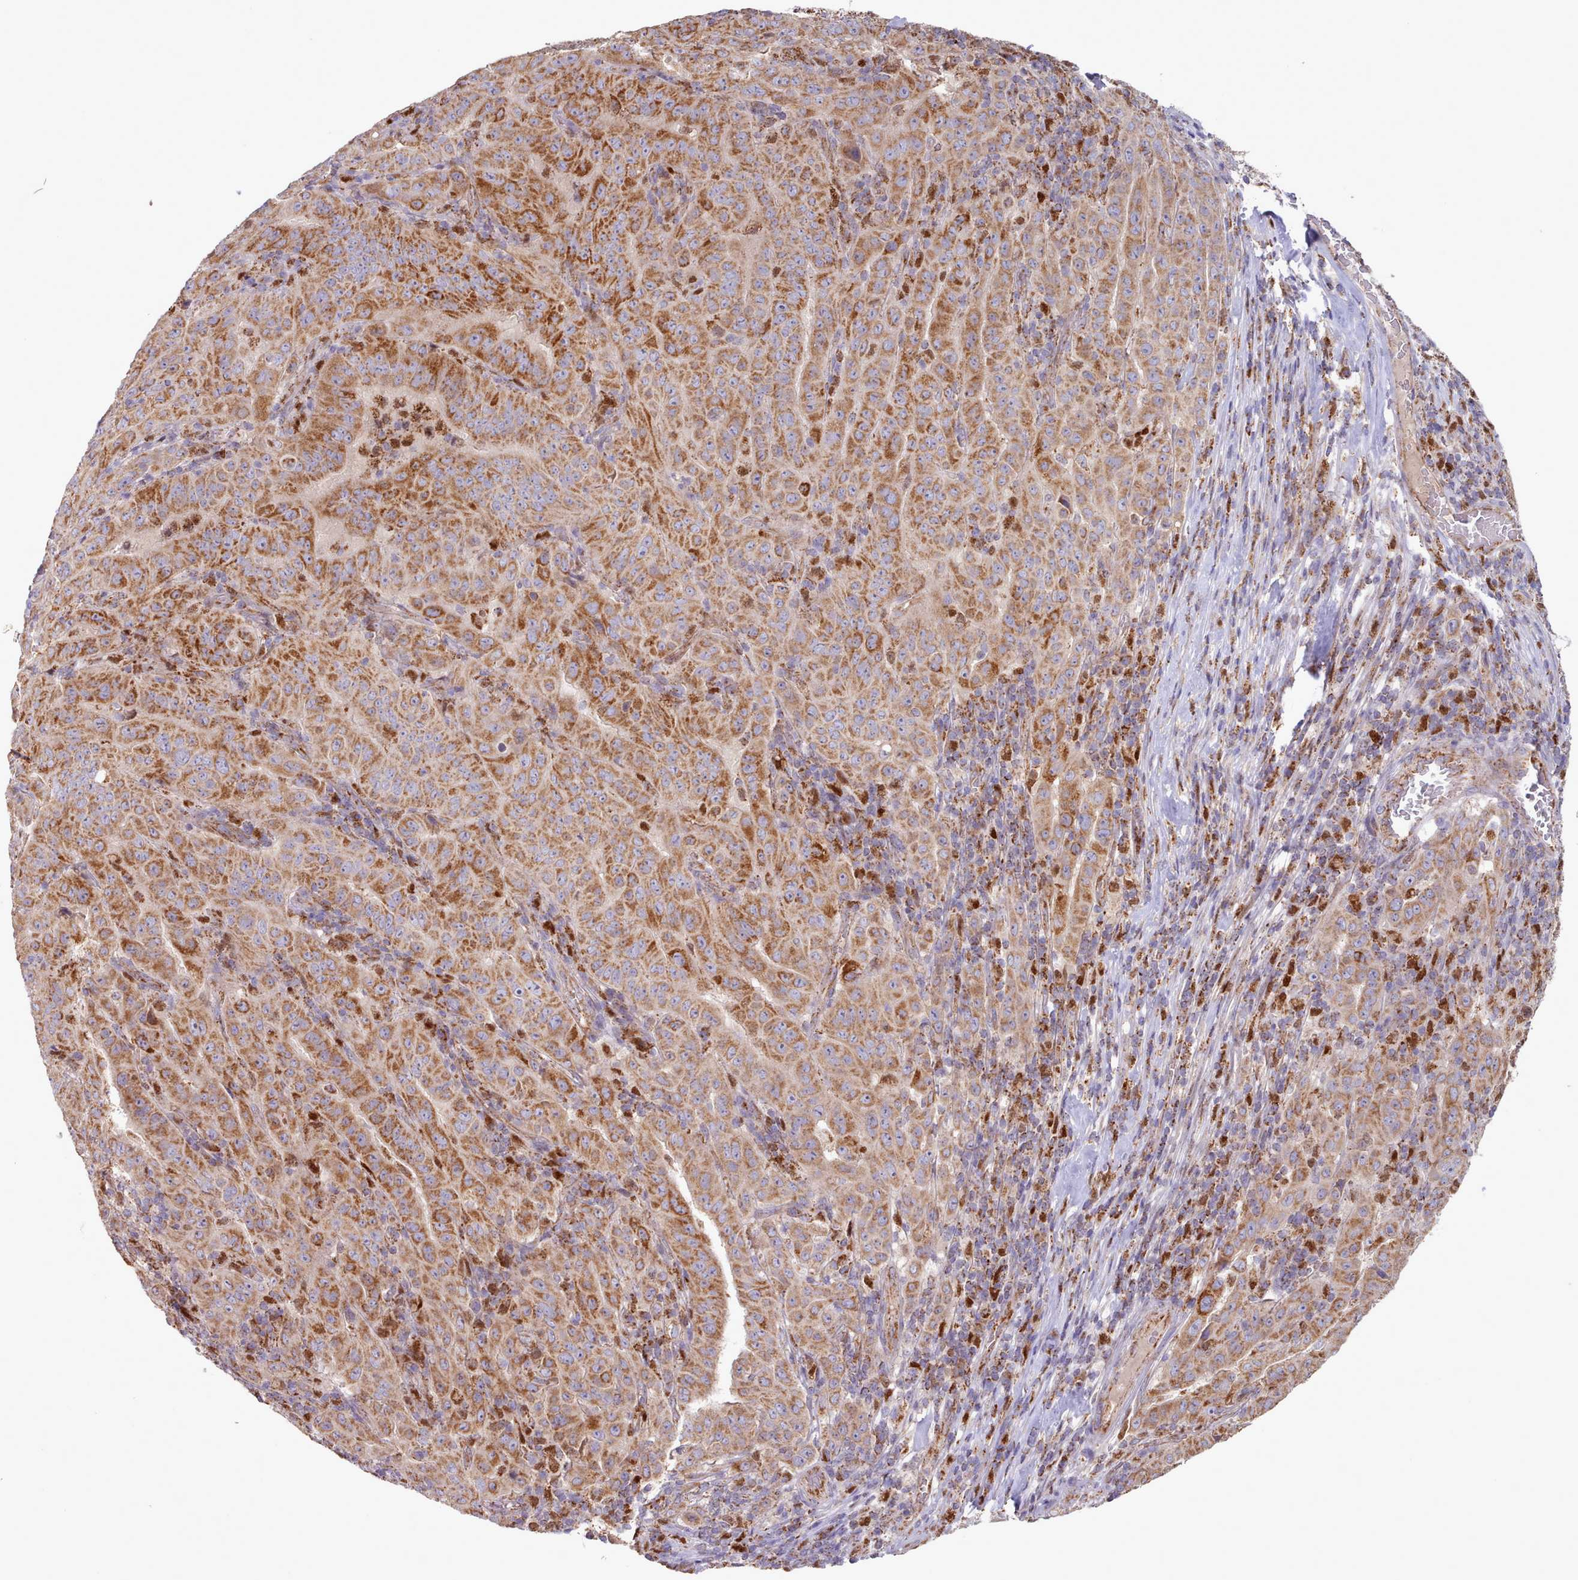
{"staining": {"intensity": "moderate", "quantity": ">75%", "location": "cytoplasmic/membranous"}, "tissue": "pancreatic cancer", "cell_type": "Tumor cells", "image_type": "cancer", "snomed": [{"axis": "morphology", "description": "Adenocarcinoma, NOS"}, {"axis": "topography", "description": "Pancreas"}], "caption": "Immunohistochemistry (IHC) micrograph of neoplastic tissue: human pancreatic cancer stained using IHC exhibits medium levels of moderate protein expression localized specifically in the cytoplasmic/membranous of tumor cells, appearing as a cytoplasmic/membranous brown color.", "gene": "HSDL2", "patient": {"sex": "male", "age": 63}}